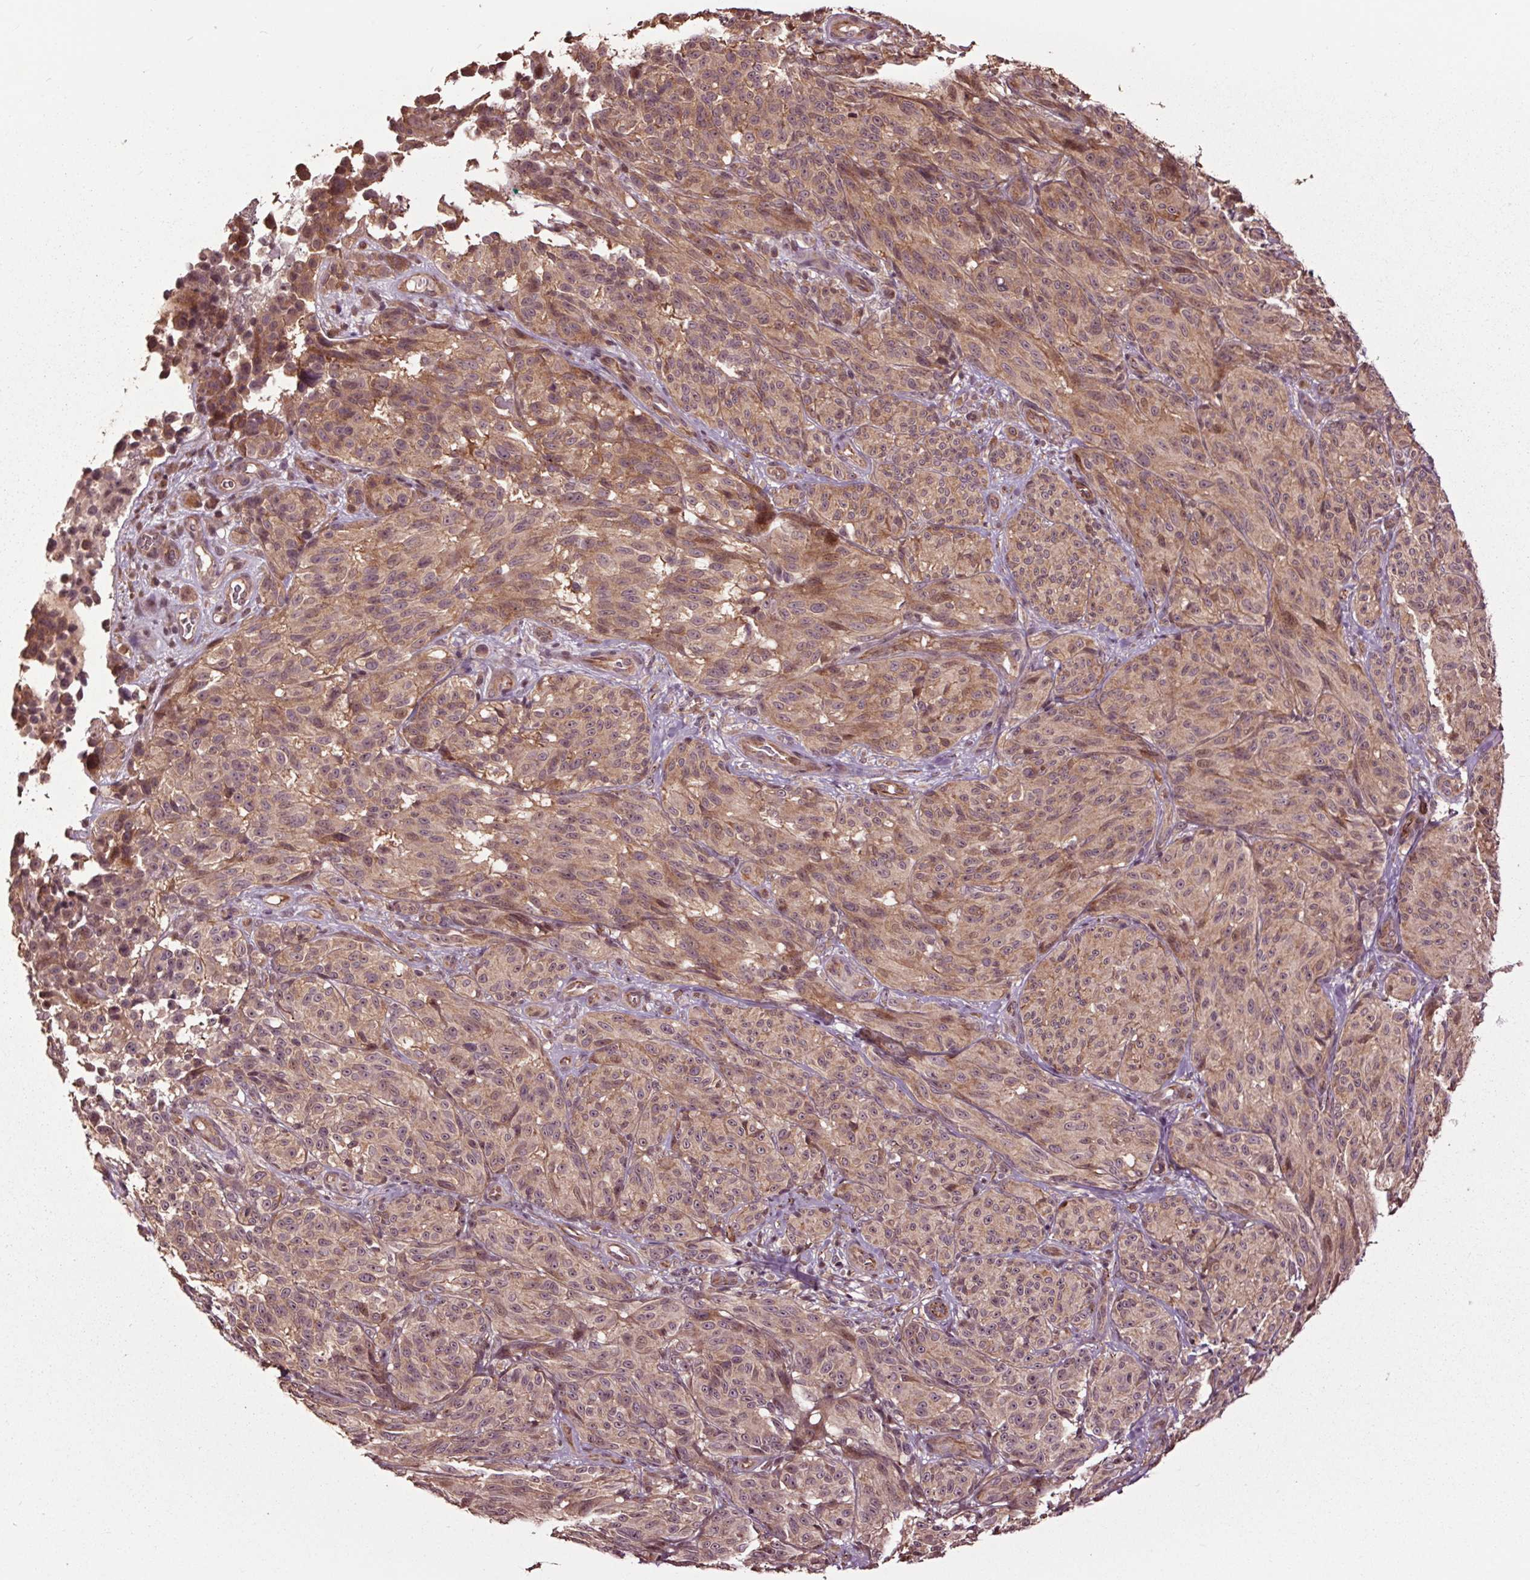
{"staining": {"intensity": "weak", "quantity": ">75%", "location": "cytoplasmic/membranous"}, "tissue": "melanoma", "cell_type": "Tumor cells", "image_type": "cancer", "snomed": [{"axis": "morphology", "description": "Malignant melanoma, NOS"}, {"axis": "topography", "description": "Skin"}], "caption": "Melanoma stained for a protein (brown) reveals weak cytoplasmic/membranous positive positivity in approximately >75% of tumor cells.", "gene": "CEP95", "patient": {"sex": "female", "age": 85}}